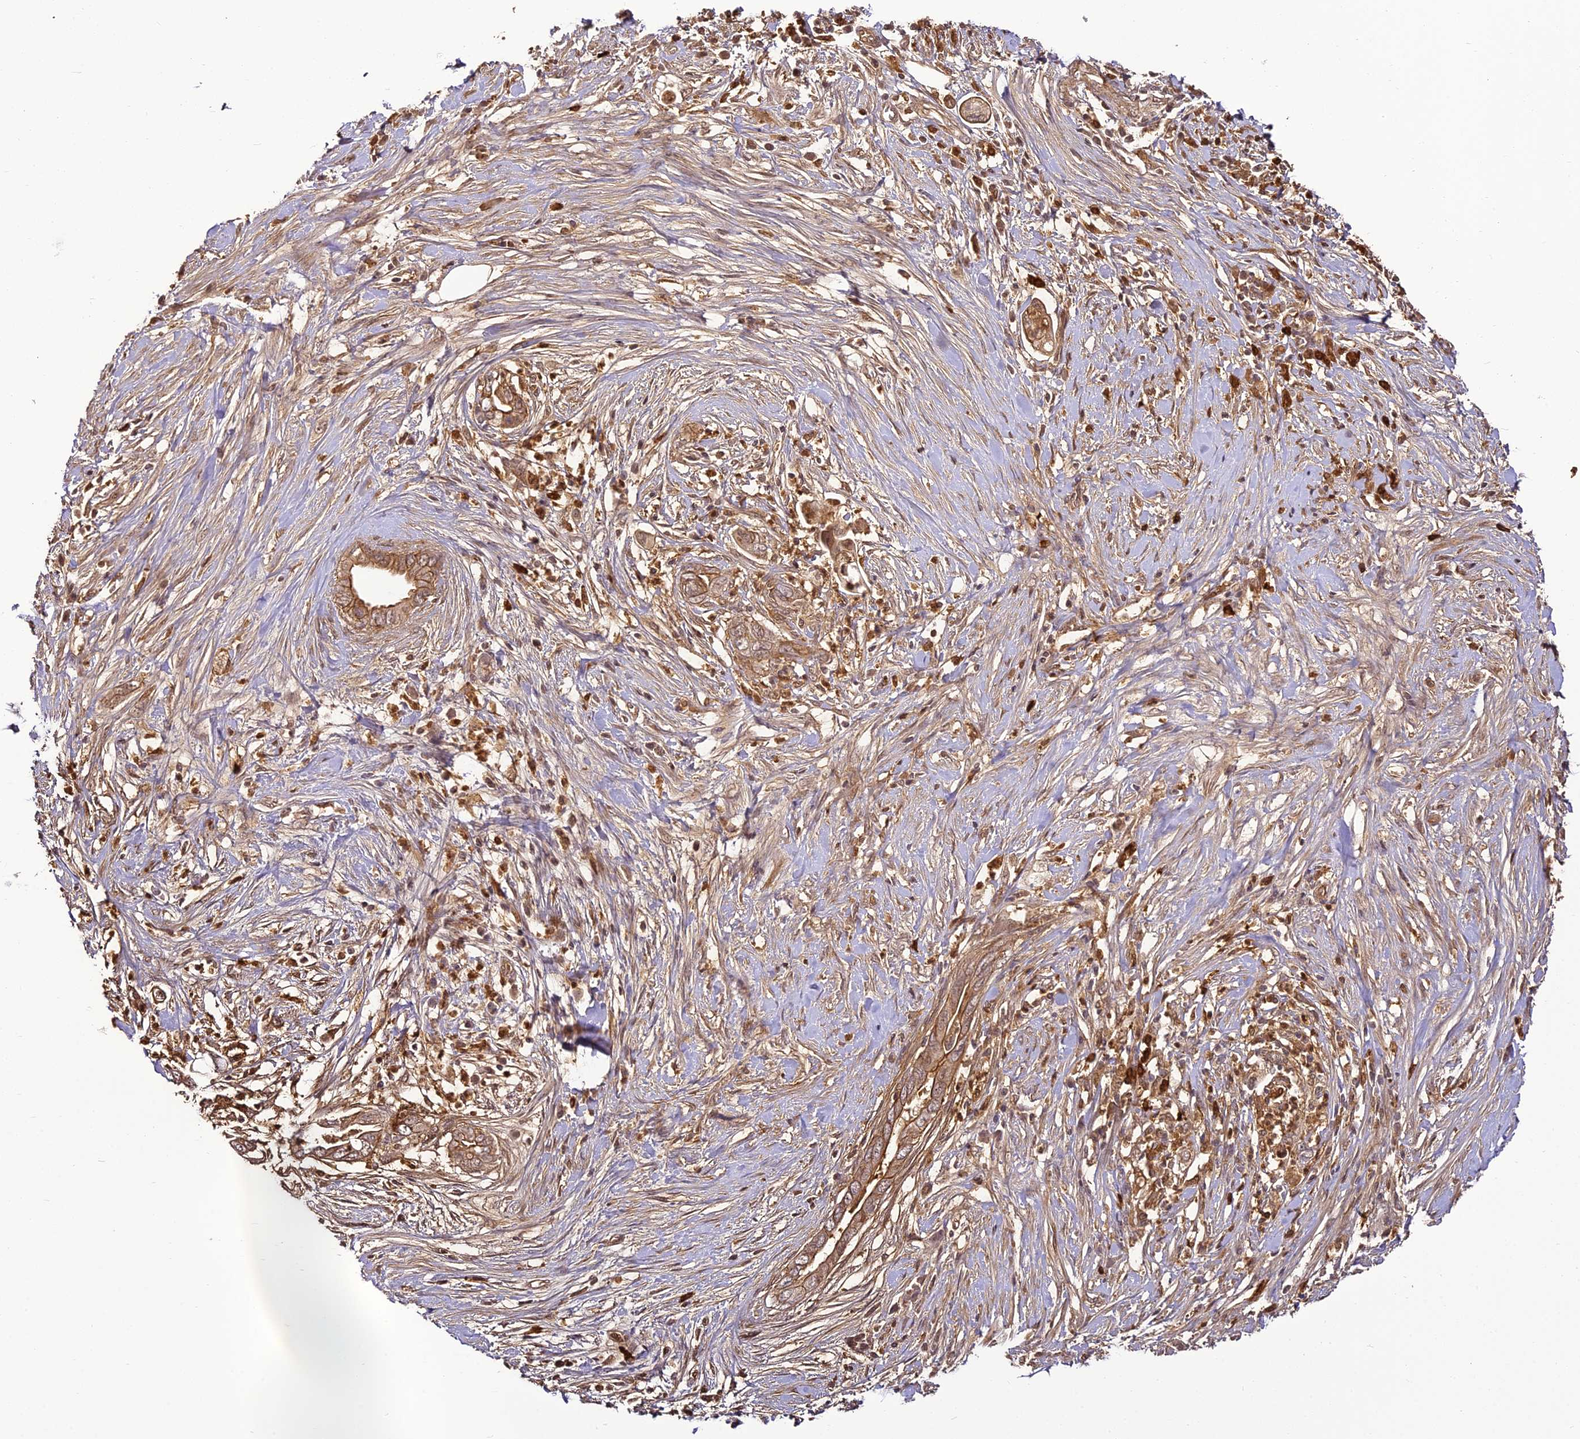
{"staining": {"intensity": "moderate", "quantity": ">75%", "location": "cytoplasmic/membranous"}, "tissue": "pancreatic cancer", "cell_type": "Tumor cells", "image_type": "cancer", "snomed": [{"axis": "morphology", "description": "Adenocarcinoma, NOS"}, {"axis": "topography", "description": "Pancreas"}], "caption": "Immunohistochemical staining of human pancreatic cancer (adenocarcinoma) exhibits medium levels of moderate cytoplasmic/membranous expression in approximately >75% of tumor cells.", "gene": "BCDIN3D", "patient": {"sex": "male", "age": 75}}